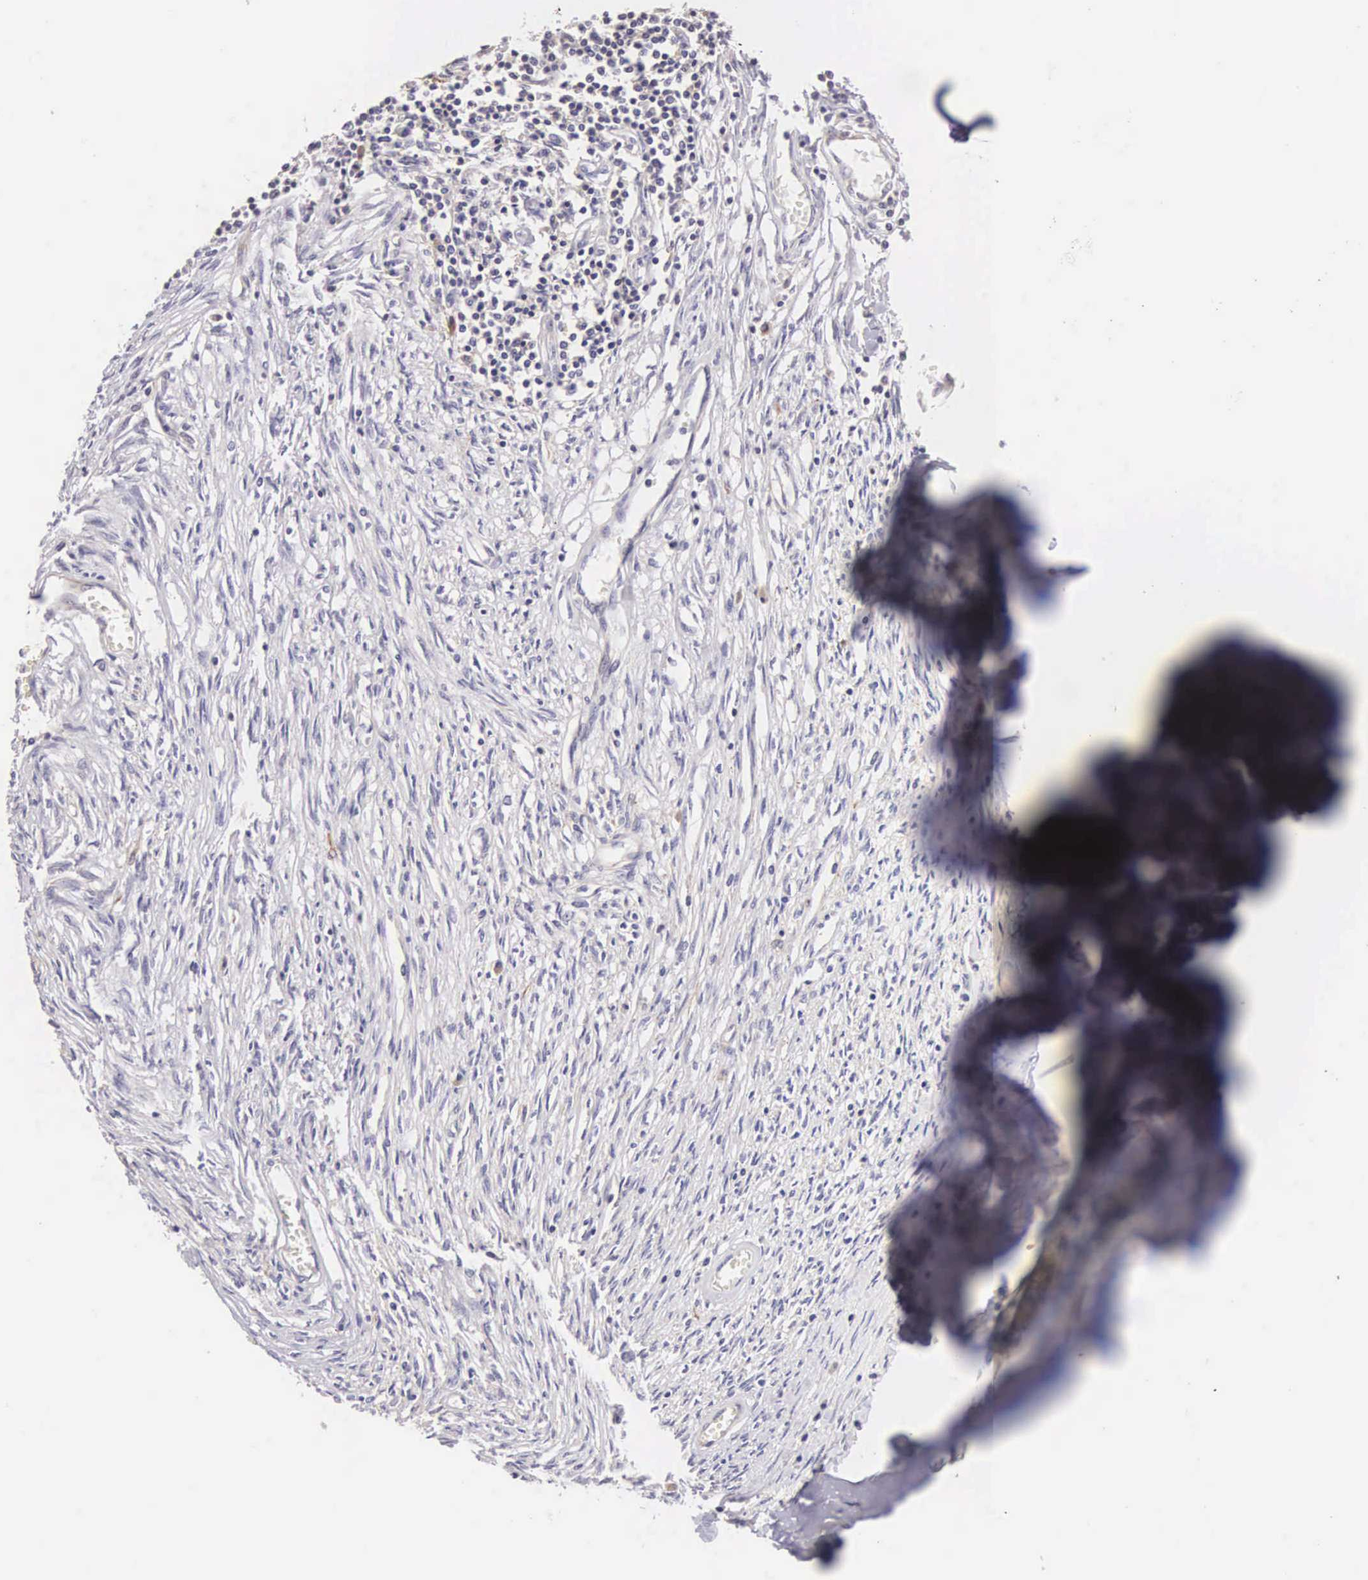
{"staining": {"intensity": "negative", "quantity": "none", "location": "none"}, "tissue": "adipose tissue", "cell_type": "Adipocytes", "image_type": "normal", "snomed": [{"axis": "morphology", "description": "Normal tissue, NOS"}, {"axis": "morphology", "description": "Sarcoma, NOS"}, {"axis": "topography", "description": "Skin"}, {"axis": "topography", "description": "Soft tissue"}], "caption": "Adipocytes are negative for brown protein staining in unremarkable adipose tissue. (DAB immunohistochemistry (IHC) with hematoxylin counter stain).", "gene": "OSBPL3", "patient": {"sex": "female", "age": 51}}